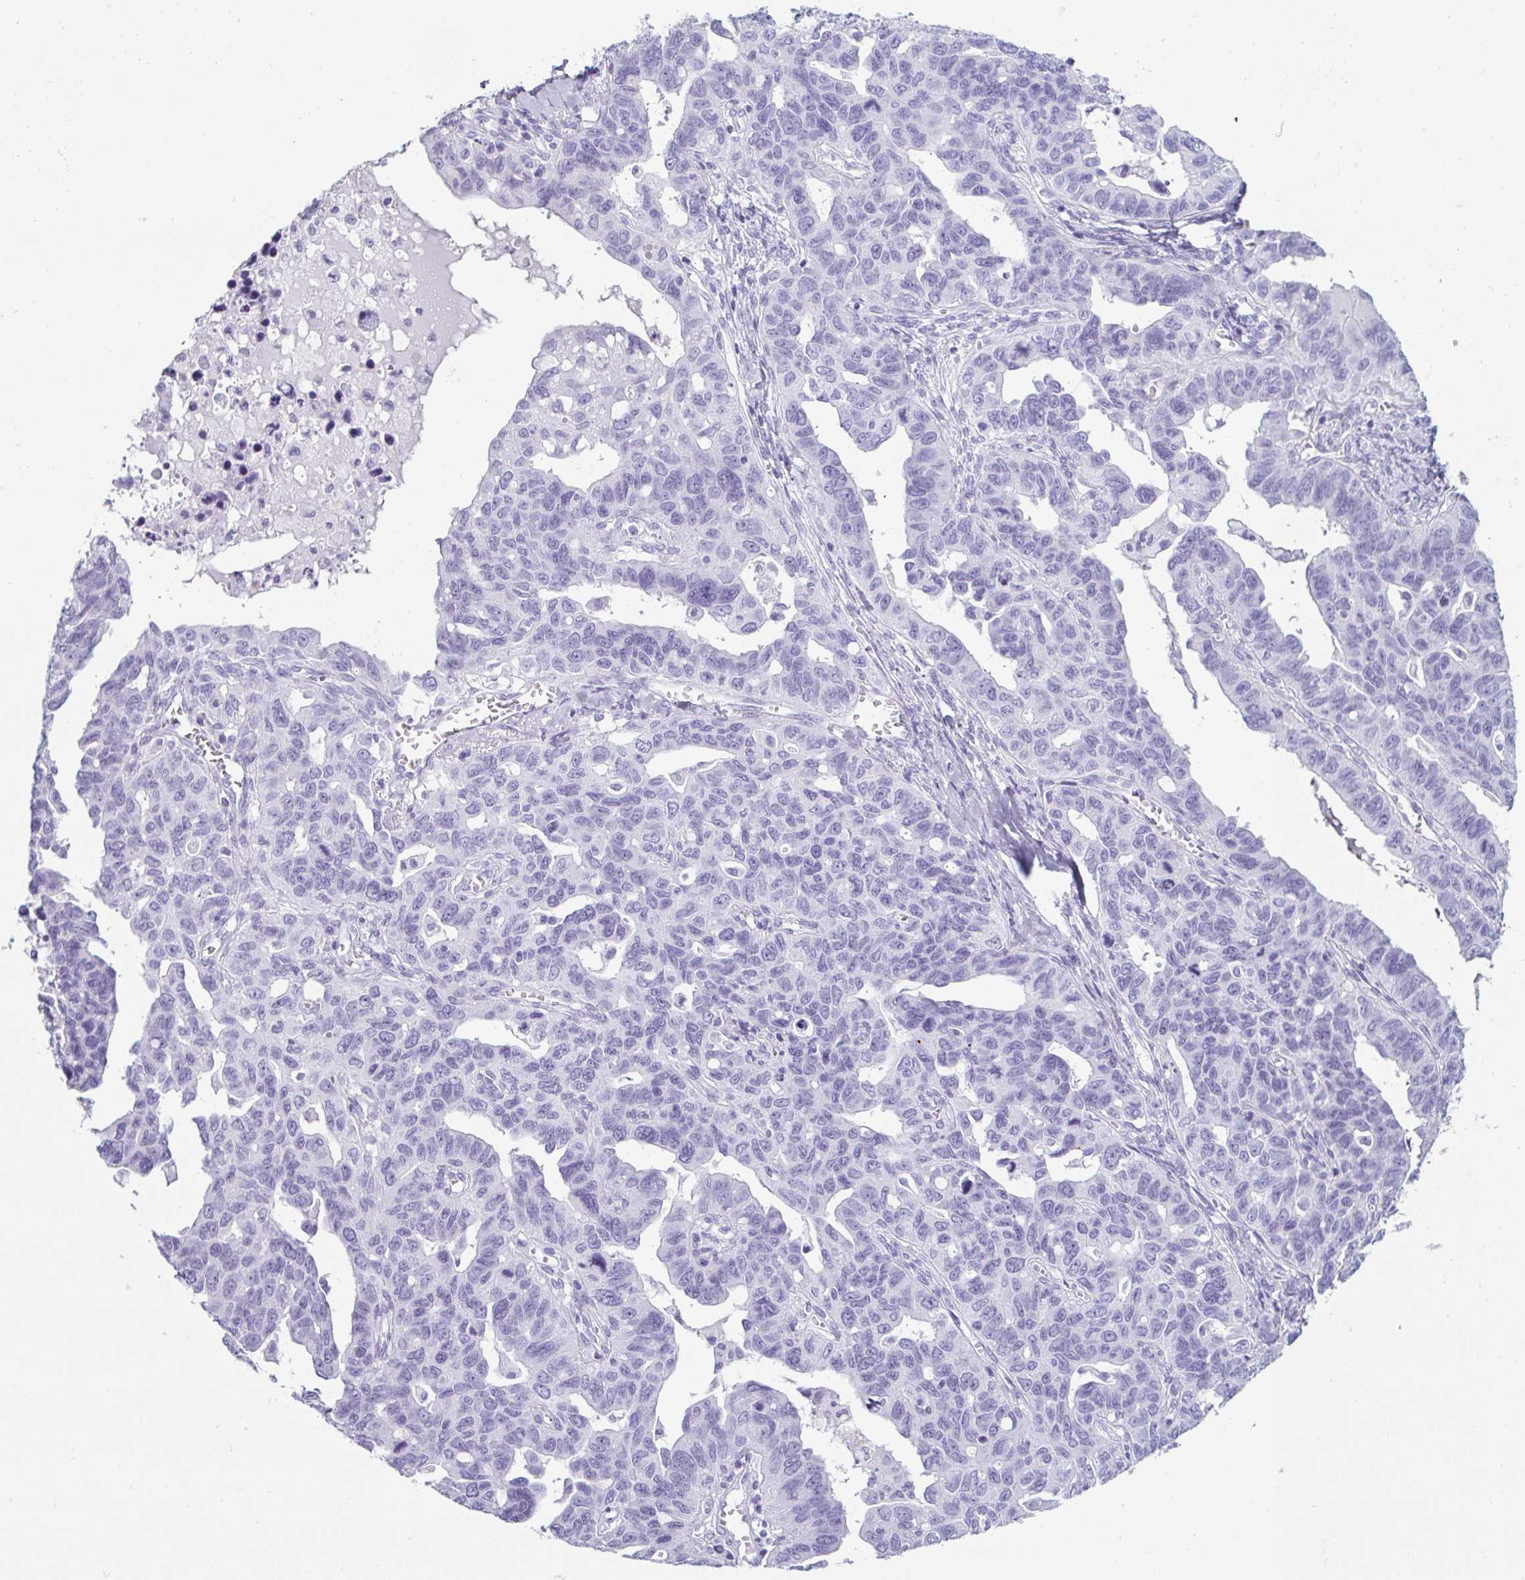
{"staining": {"intensity": "negative", "quantity": "none", "location": "none"}, "tissue": "ovarian cancer", "cell_type": "Tumor cells", "image_type": "cancer", "snomed": [{"axis": "morphology", "description": "Cystadenocarcinoma, serous, NOS"}, {"axis": "topography", "description": "Ovary"}], "caption": "Tumor cells show no significant positivity in ovarian cancer (serous cystadenocarcinoma). The staining is performed using DAB brown chromogen with nuclei counter-stained in using hematoxylin.", "gene": "CREG2", "patient": {"sex": "female", "age": 69}}